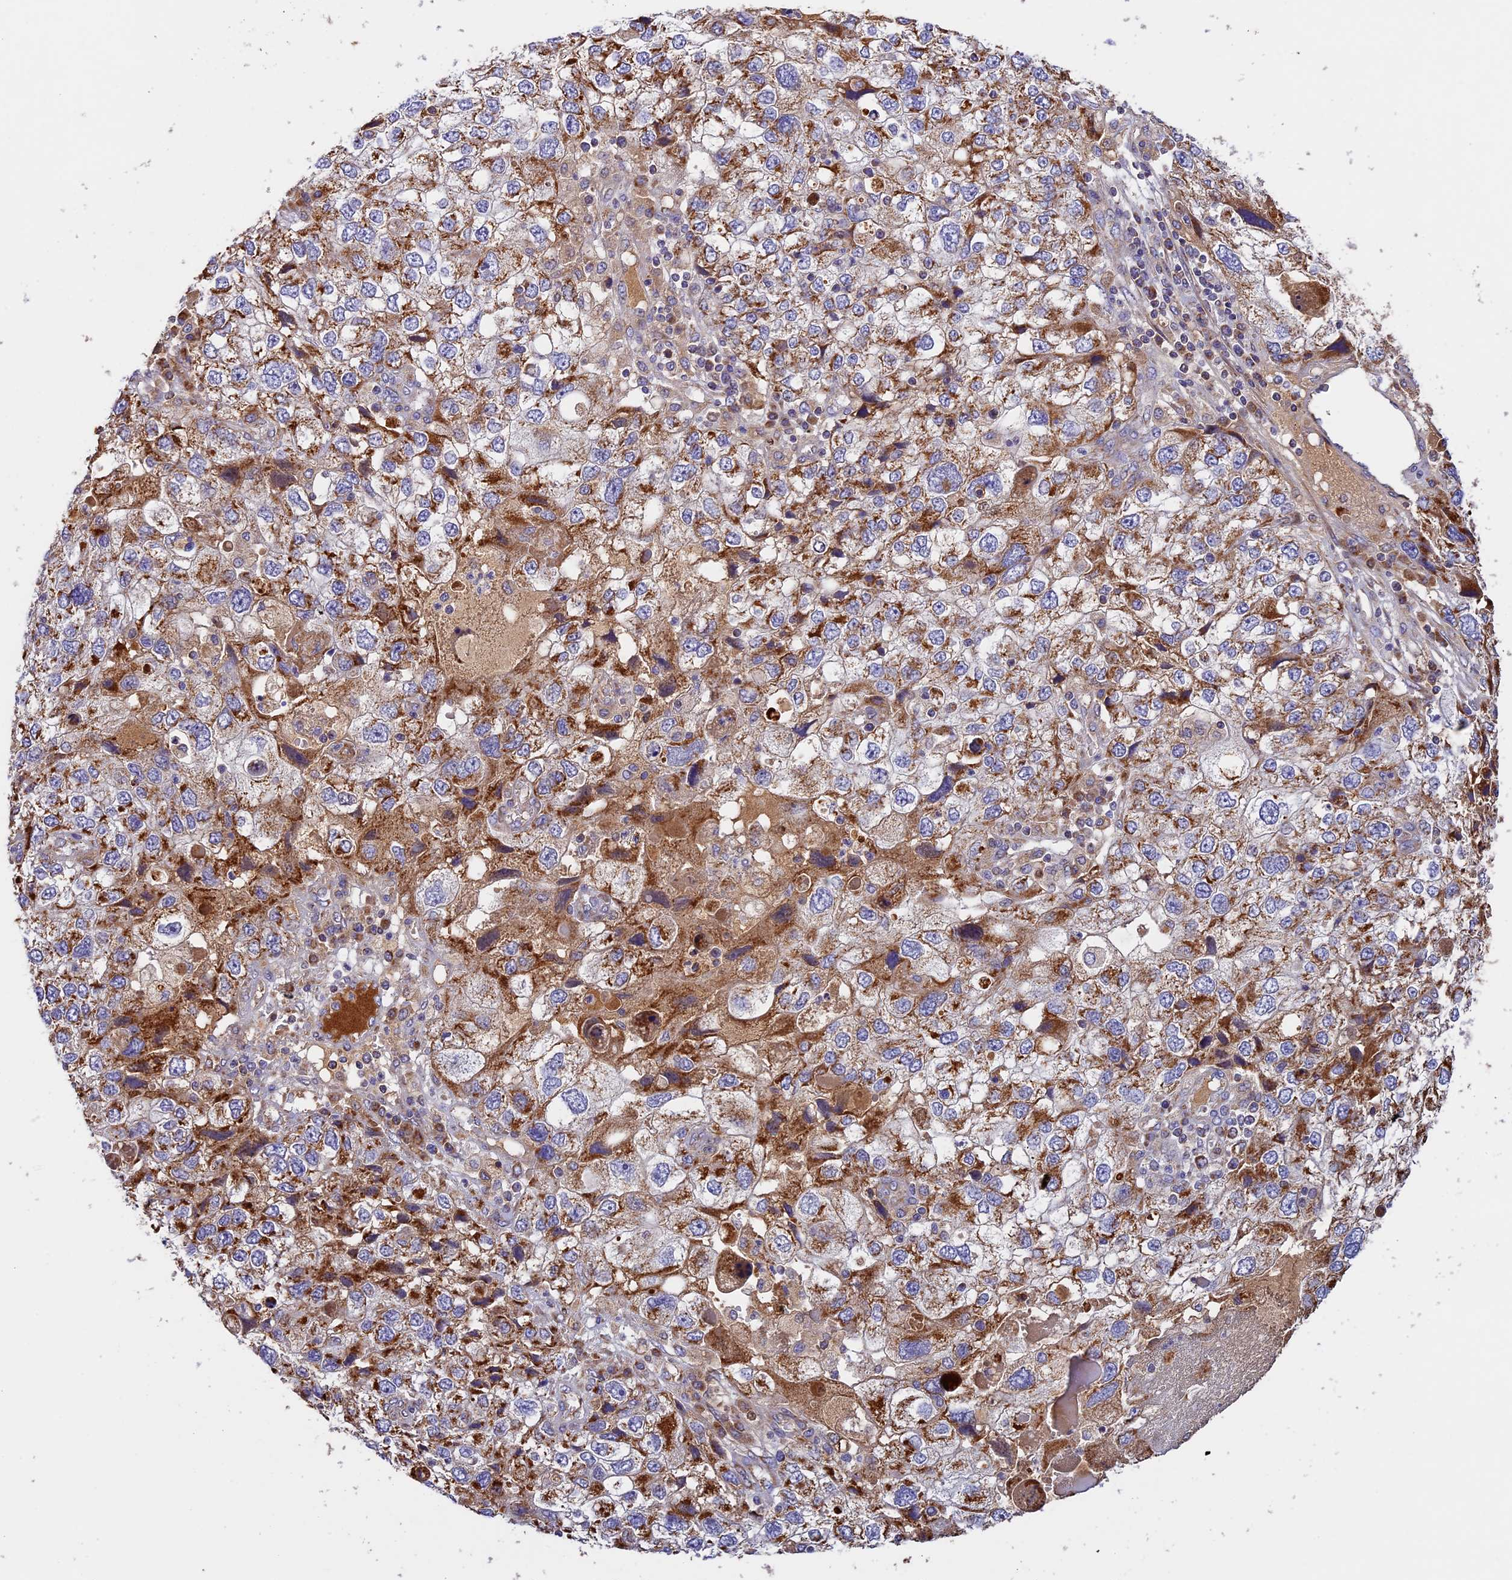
{"staining": {"intensity": "moderate", "quantity": ">75%", "location": "cytoplasmic/membranous"}, "tissue": "endometrial cancer", "cell_type": "Tumor cells", "image_type": "cancer", "snomed": [{"axis": "morphology", "description": "Adenocarcinoma, NOS"}, {"axis": "topography", "description": "Endometrium"}], "caption": "High-magnification brightfield microscopy of endometrial cancer stained with DAB (3,3'-diaminobenzidine) (brown) and counterstained with hematoxylin (blue). tumor cells exhibit moderate cytoplasmic/membranous expression is seen in approximately>75% of cells.", "gene": "OCEL1", "patient": {"sex": "female", "age": 49}}